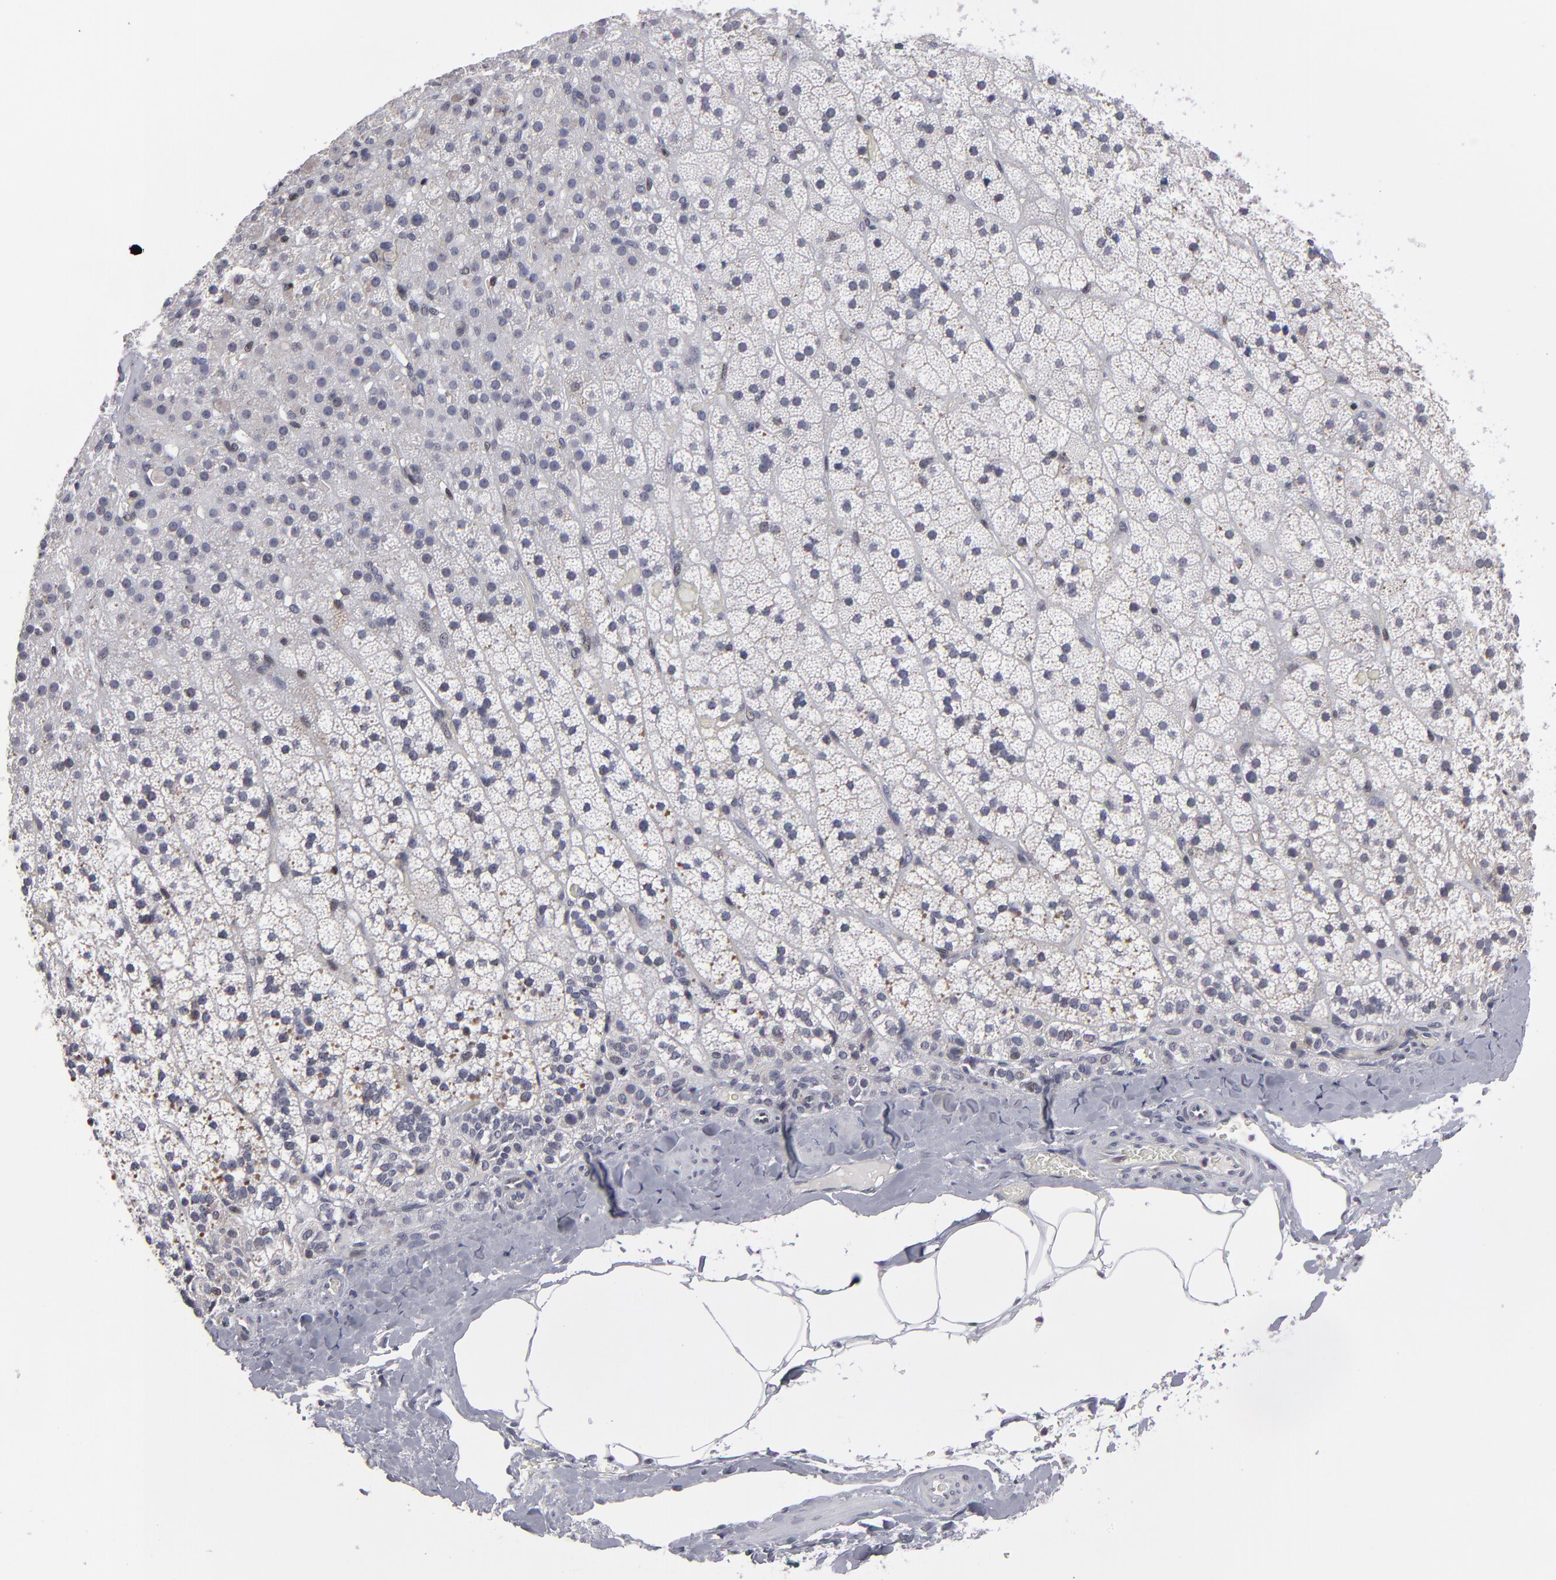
{"staining": {"intensity": "weak", "quantity": "<25%", "location": "cytoplasmic/membranous"}, "tissue": "adrenal gland", "cell_type": "Glandular cells", "image_type": "normal", "snomed": [{"axis": "morphology", "description": "Normal tissue, NOS"}, {"axis": "topography", "description": "Adrenal gland"}], "caption": "Micrograph shows no significant protein staining in glandular cells of normal adrenal gland. The staining was performed using DAB (3,3'-diaminobenzidine) to visualize the protein expression in brown, while the nuclei were stained in blue with hematoxylin (Magnification: 20x).", "gene": "ODF2", "patient": {"sex": "male", "age": 35}}